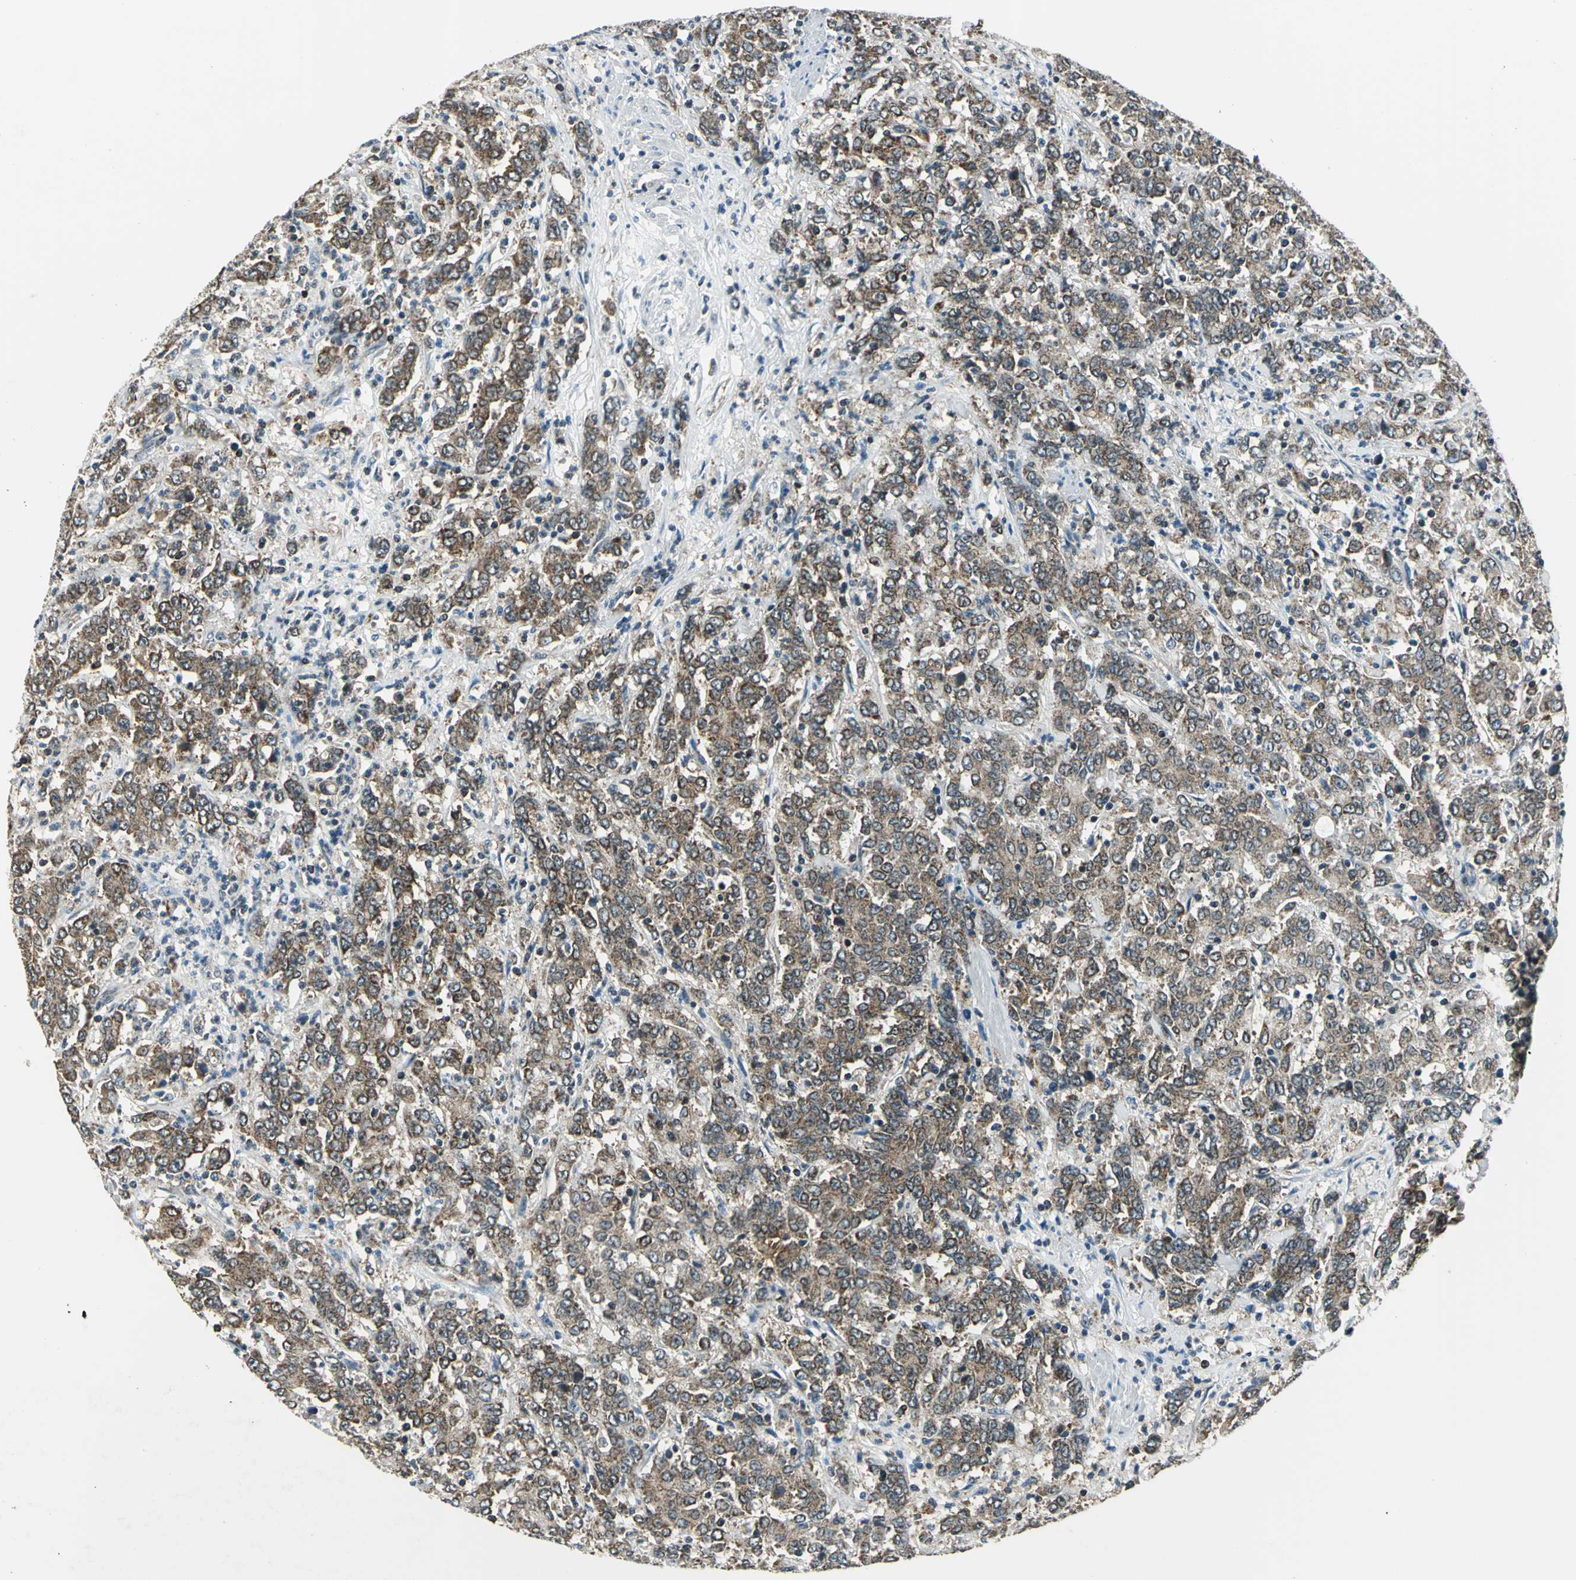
{"staining": {"intensity": "moderate", "quantity": ">75%", "location": "cytoplasmic/membranous"}, "tissue": "stomach cancer", "cell_type": "Tumor cells", "image_type": "cancer", "snomed": [{"axis": "morphology", "description": "Adenocarcinoma, NOS"}, {"axis": "topography", "description": "Stomach, lower"}], "caption": "DAB (3,3'-diaminobenzidine) immunohistochemical staining of stomach cancer shows moderate cytoplasmic/membranous protein positivity in about >75% of tumor cells. (DAB IHC, brown staining for protein, blue staining for nuclei).", "gene": "NUDT2", "patient": {"sex": "female", "age": 71}}